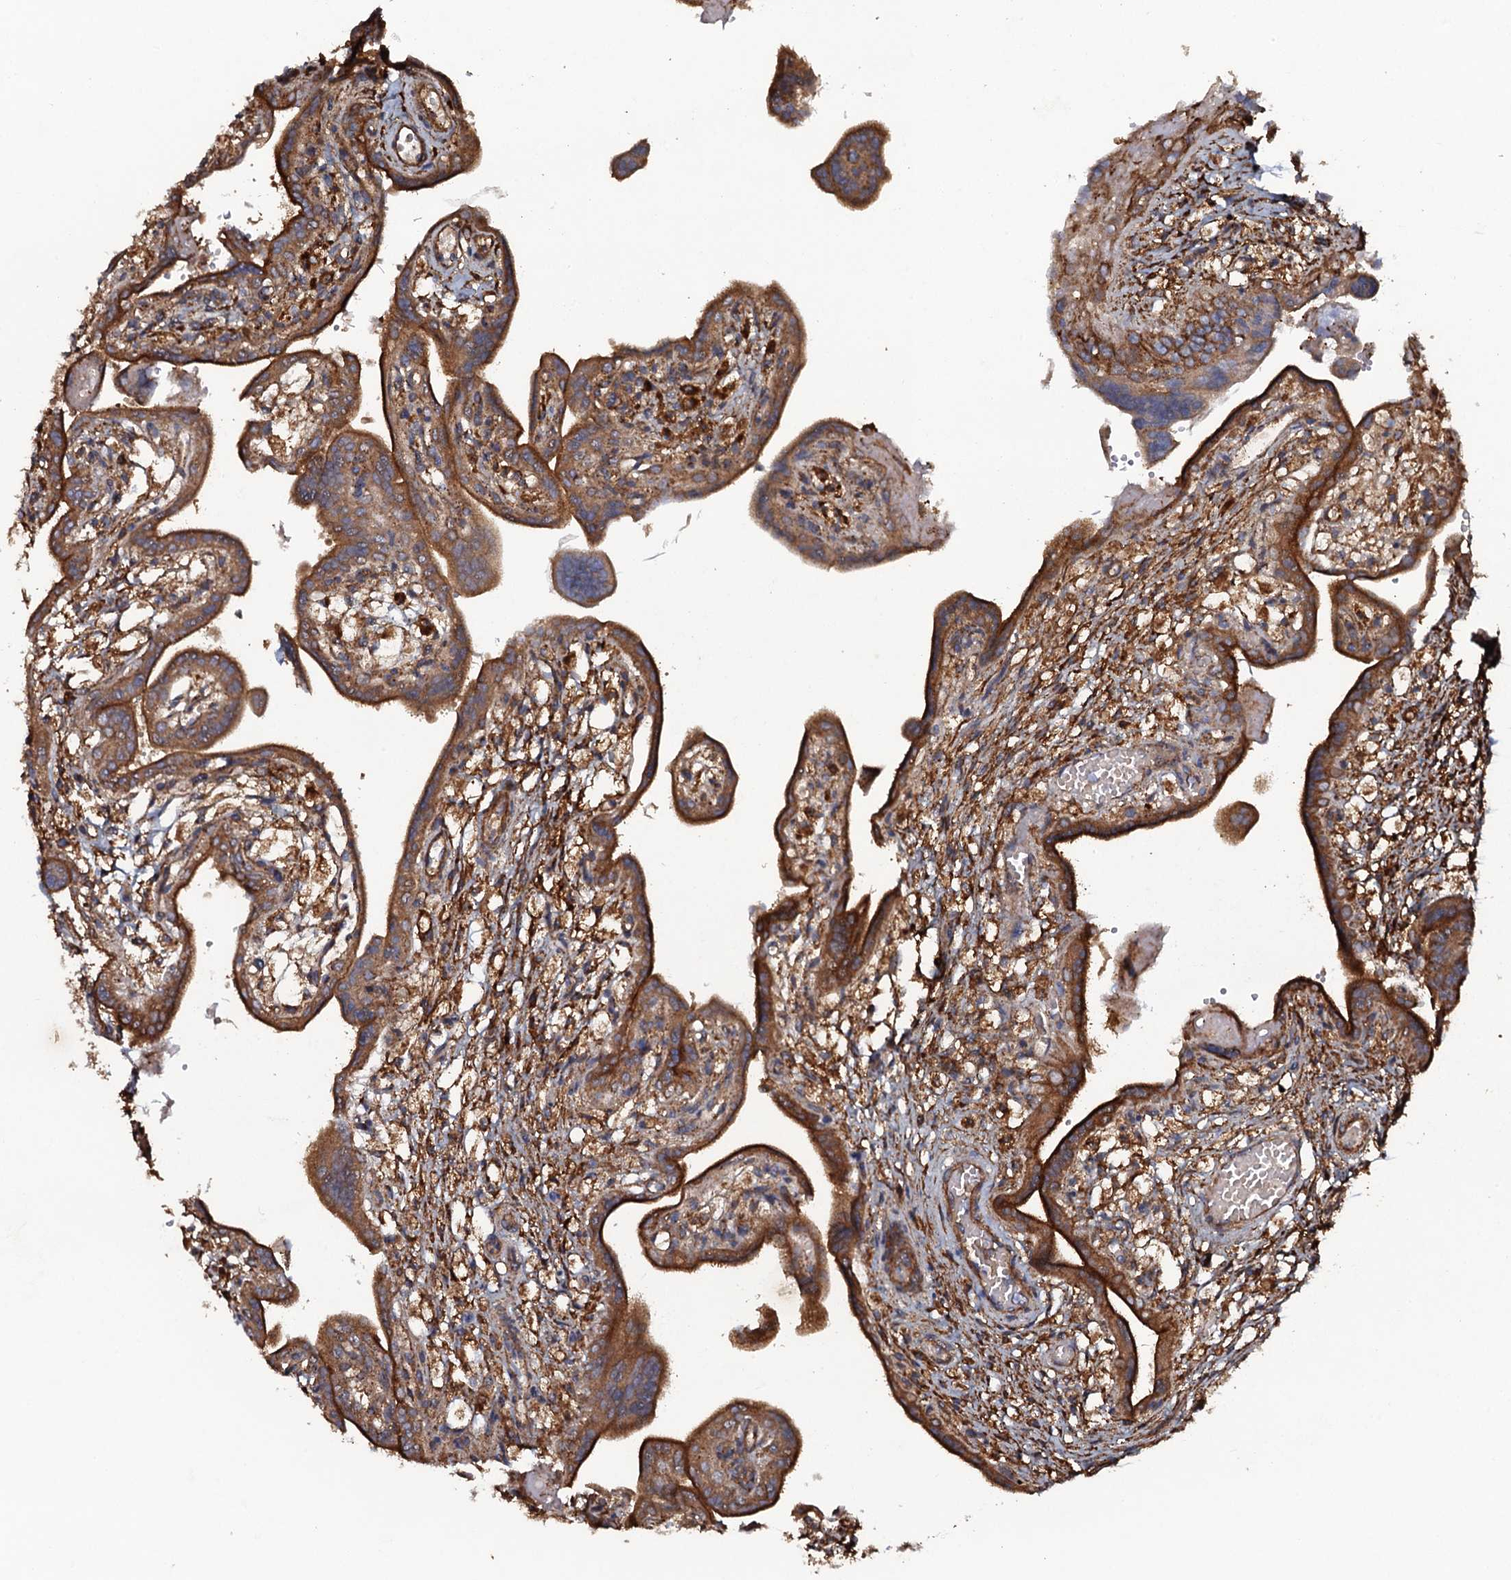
{"staining": {"intensity": "strong", "quantity": ">75%", "location": "cytoplasmic/membranous"}, "tissue": "placenta", "cell_type": "Trophoblastic cells", "image_type": "normal", "snomed": [{"axis": "morphology", "description": "Normal tissue, NOS"}, {"axis": "topography", "description": "Placenta"}], "caption": "Strong cytoplasmic/membranous positivity for a protein is identified in about >75% of trophoblastic cells of normal placenta using IHC.", "gene": "VWA8", "patient": {"sex": "female", "age": 37}}